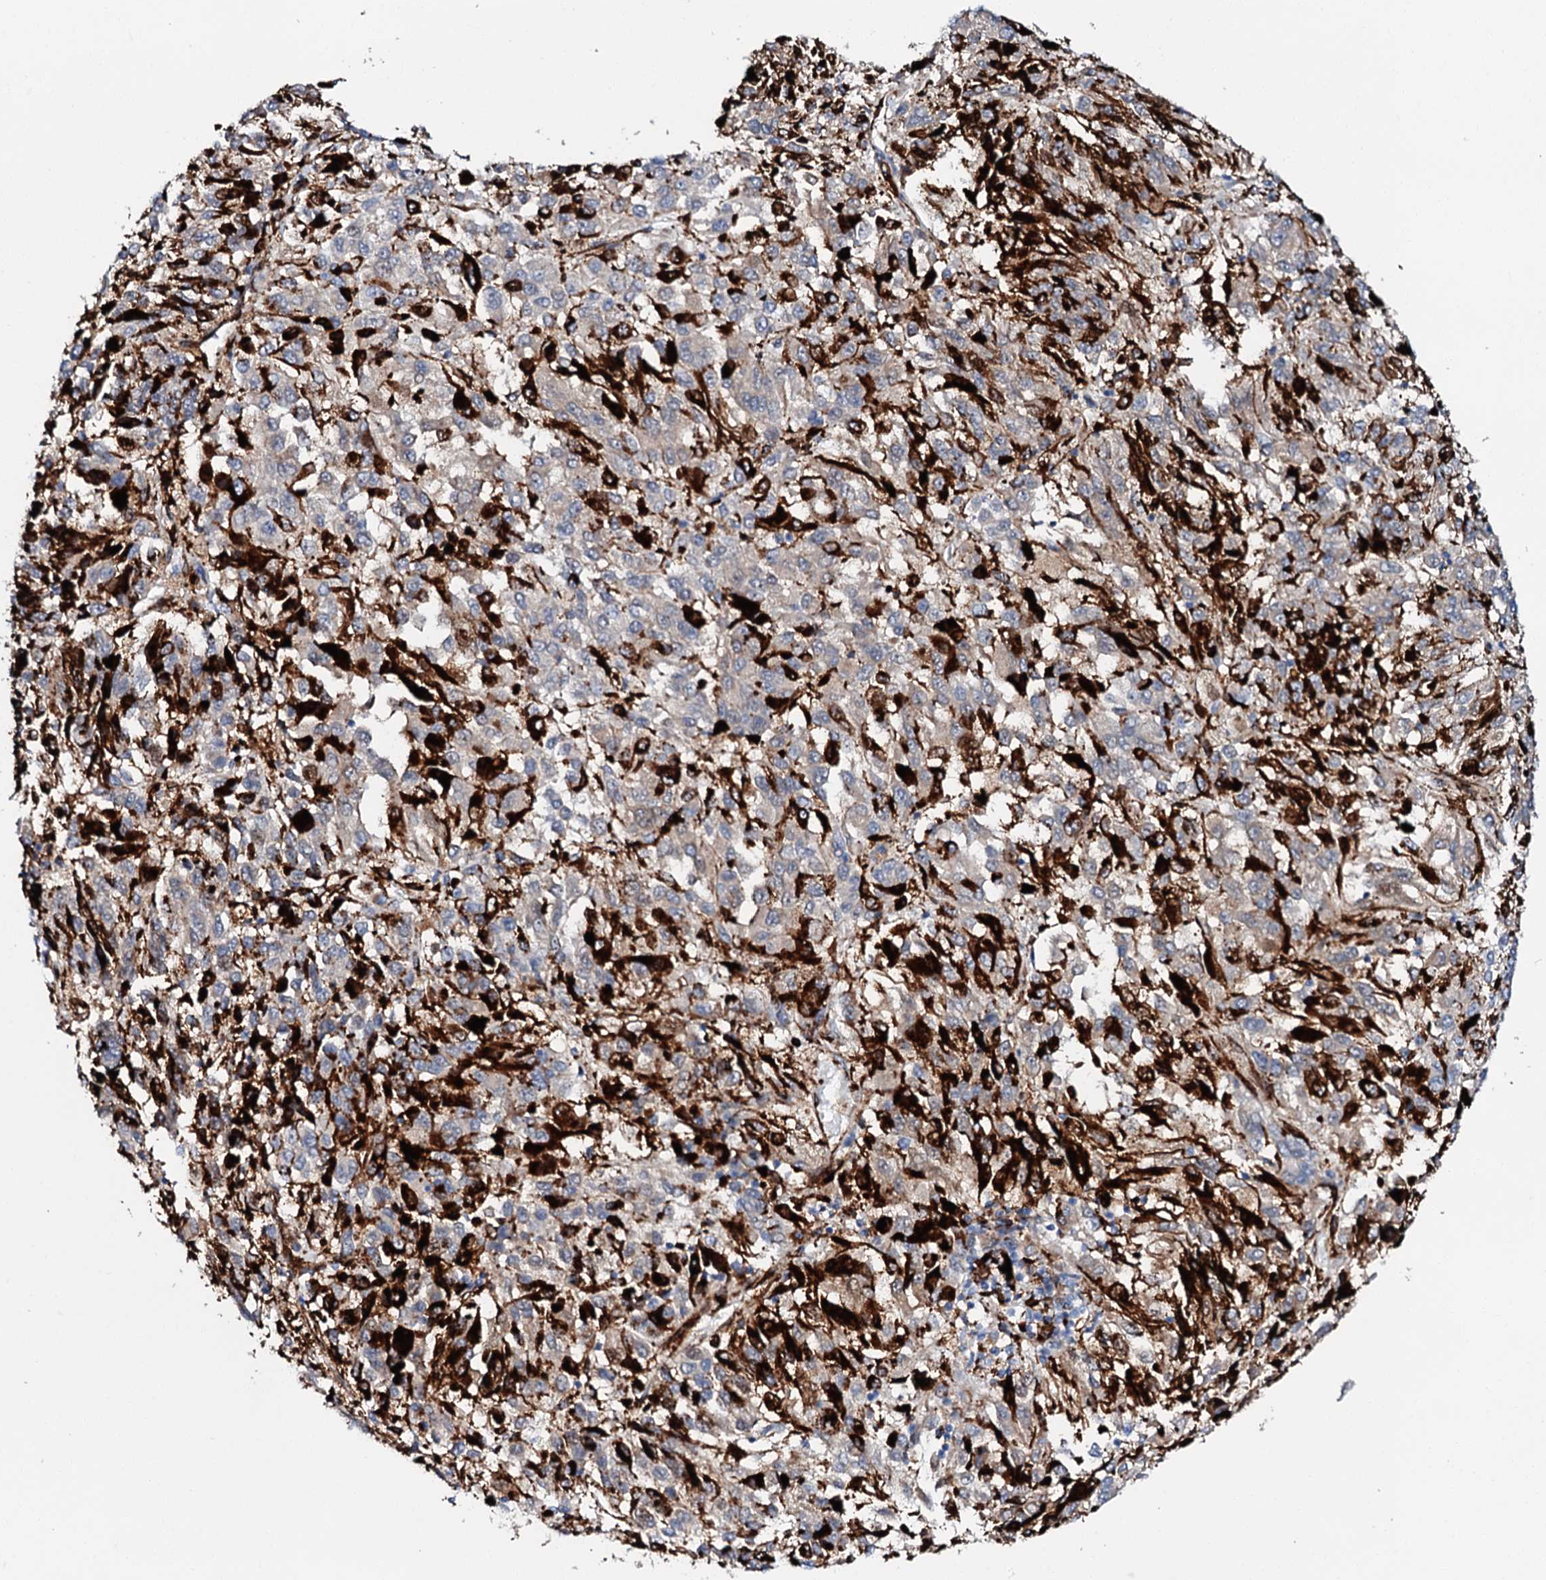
{"staining": {"intensity": "strong", "quantity": "<25%", "location": "cytoplasmic/membranous"}, "tissue": "melanoma", "cell_type": "Tumor cells", "image_type": "cancer", "snomed": [{"axis": "morphology", "description": "Malignant melanoma, Metastatic site"}, {"axis": "topography", "description": "Lung"}], "caption": "Human melanoma stained with a brown dye shows strong cytoplasmic/membranous positive expression in about <25% of tumor cells.", "gene": "MED13L", "patient": {"sex": "male", "age": 64}}